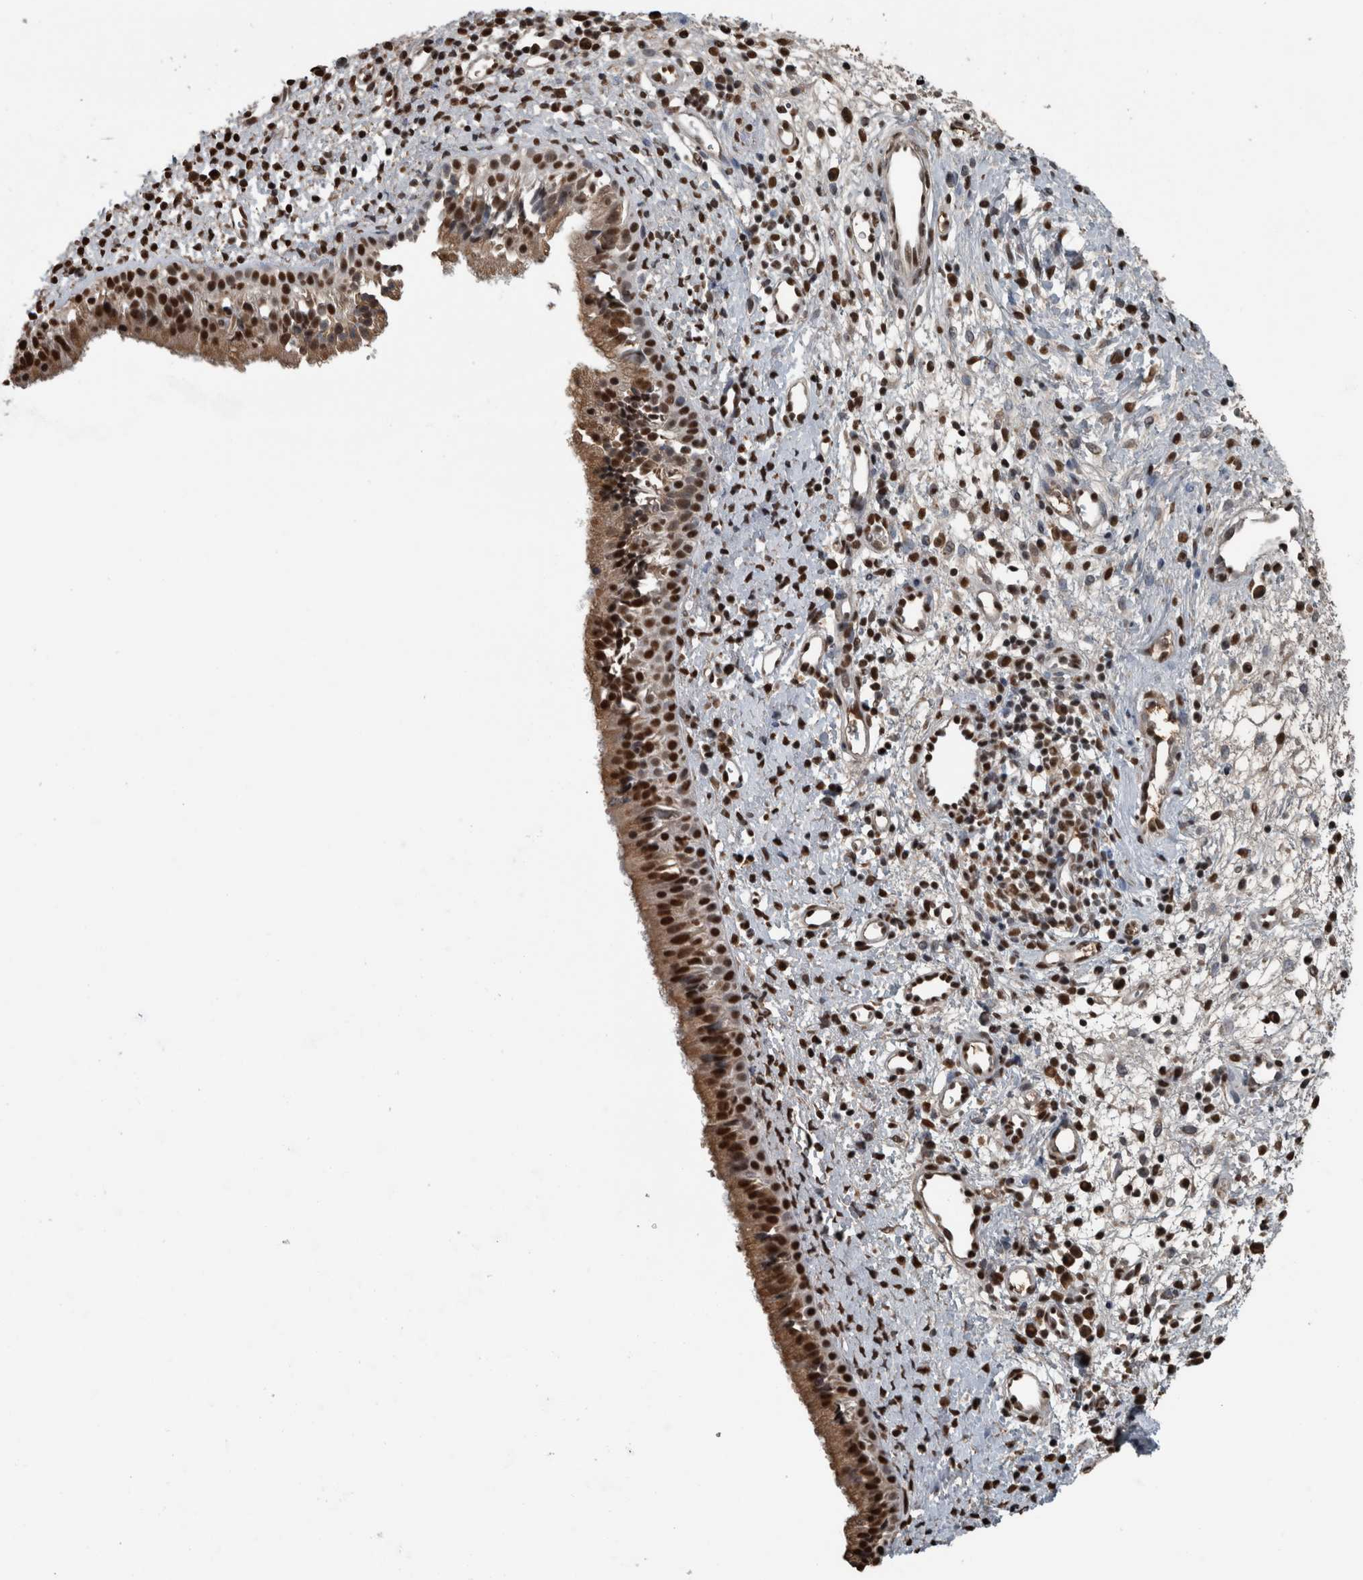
{"staining": {"intensity": "strong", "quantity": ">75%", "location": "cytoplasmic/membranous,nuclear"}, "tissue": "nasopharynx", "cell_type": "Respiratory epithelial cells", "image_type": "normal", "snomed": [{"axis": "morphology", "description": "Normal tissue, NOS"}, {"axis": "topography", "description": "Nasopharynx"}], "caption": "This micrograph reveals immunohistochemistry staining of normal human nasopharynx, with high strong cytoplasmic/membranous,nuclear positivity in about >75% of respiratory epithelial cells.", "gene": "TGS1", "patient": {"sex": "male", "age": 22}}